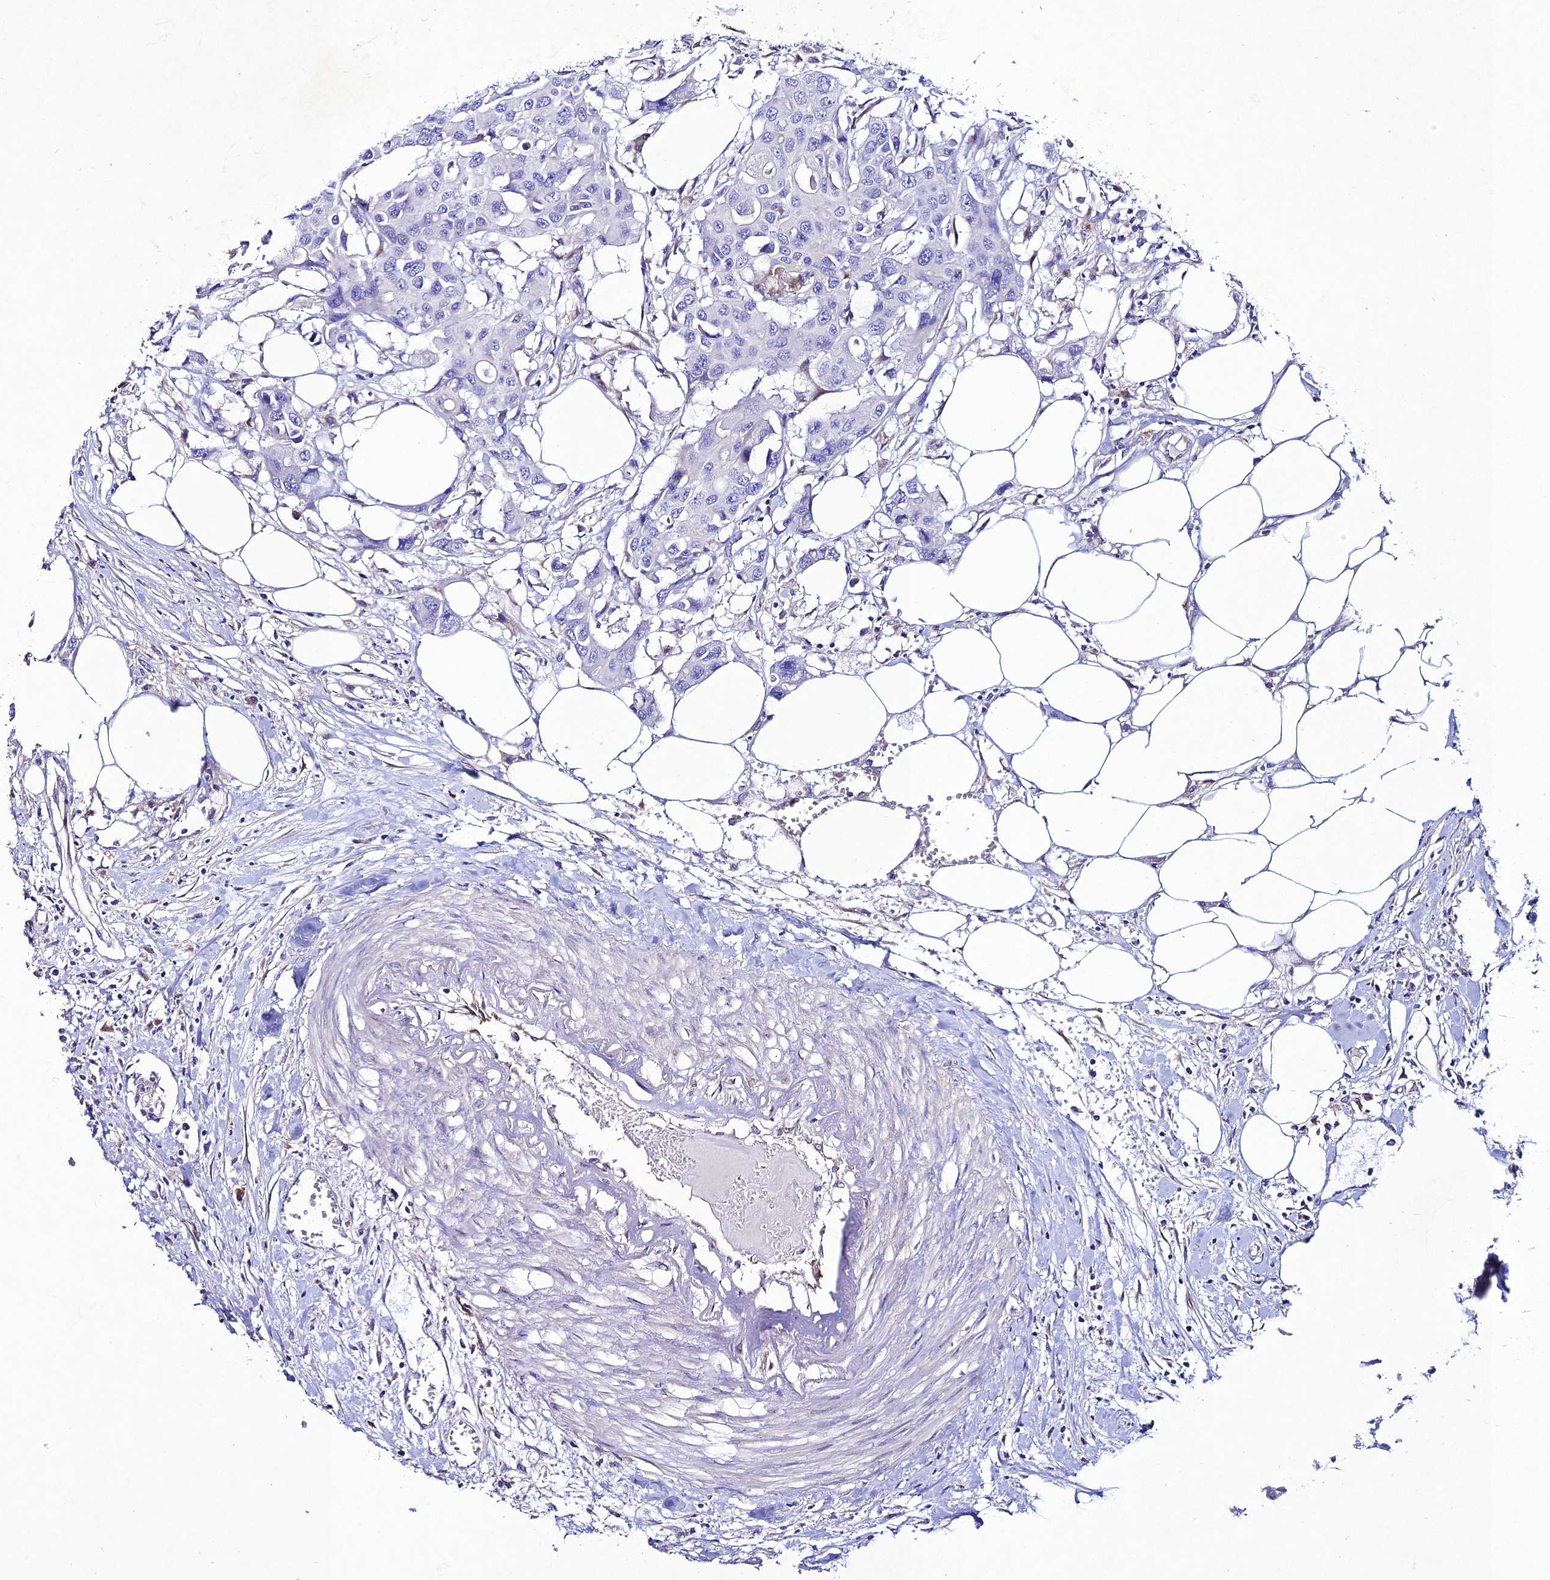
{"staining": {"intensity": "negative", "quantity": "none", "location": "none"}, "tissue": "colorectal cancer", "cell_type": "Tumor cells", "image_type": "cancer", "snomed": [{"axis": "morphology", "description": "Adenocarcinoma, NOS"}, {"axis": "topography", "description": "Colon"}], "caption": "The photomicrograph reveals no significant positivity in tumor cells of colorectal adenocarcinoma. (Brightfield microscopy of DAB immunohistochemistry at high magnification).", "gene": "OR51Q1", "patient": {"sex": "male", "age": 77}}